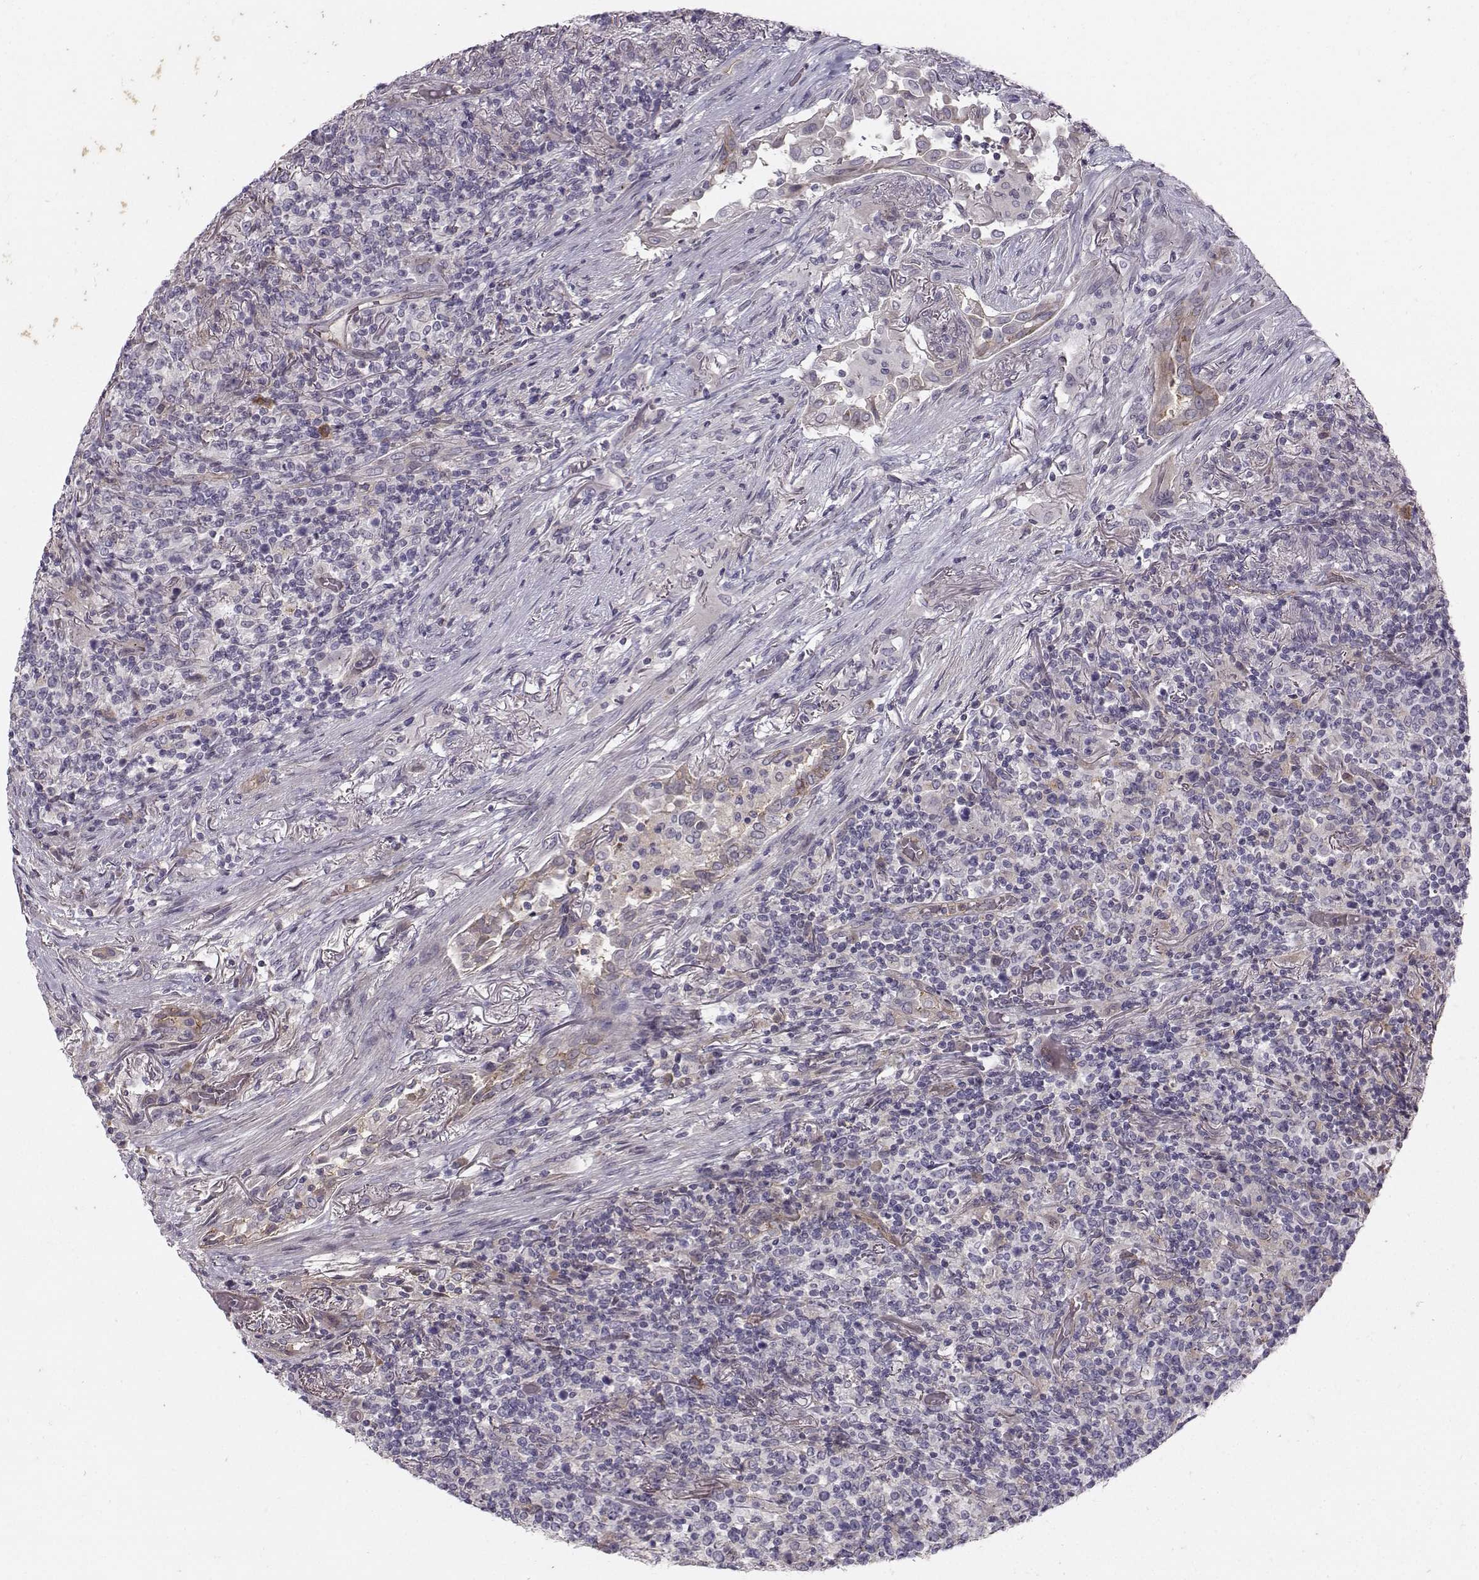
{"staining": {"intensity": "negative", "quantity": "none", "location": "none"}, "tissue": "lymphoma", "cell_type": "Tumor cells", "image_type": "cancer", "snomed": [{"axis": "morphology", "description": "Malignant lymphoma, non-Hodgkin's type, High grade"}, {"axis": "topography", "description": "Lung"}], "caption": "Immunohistochemical staining of lymphoma demonstrates no significant positivity in tumor cells.", "gene": "OPRD1", "patient": {"sex": "male", "age": 79}}